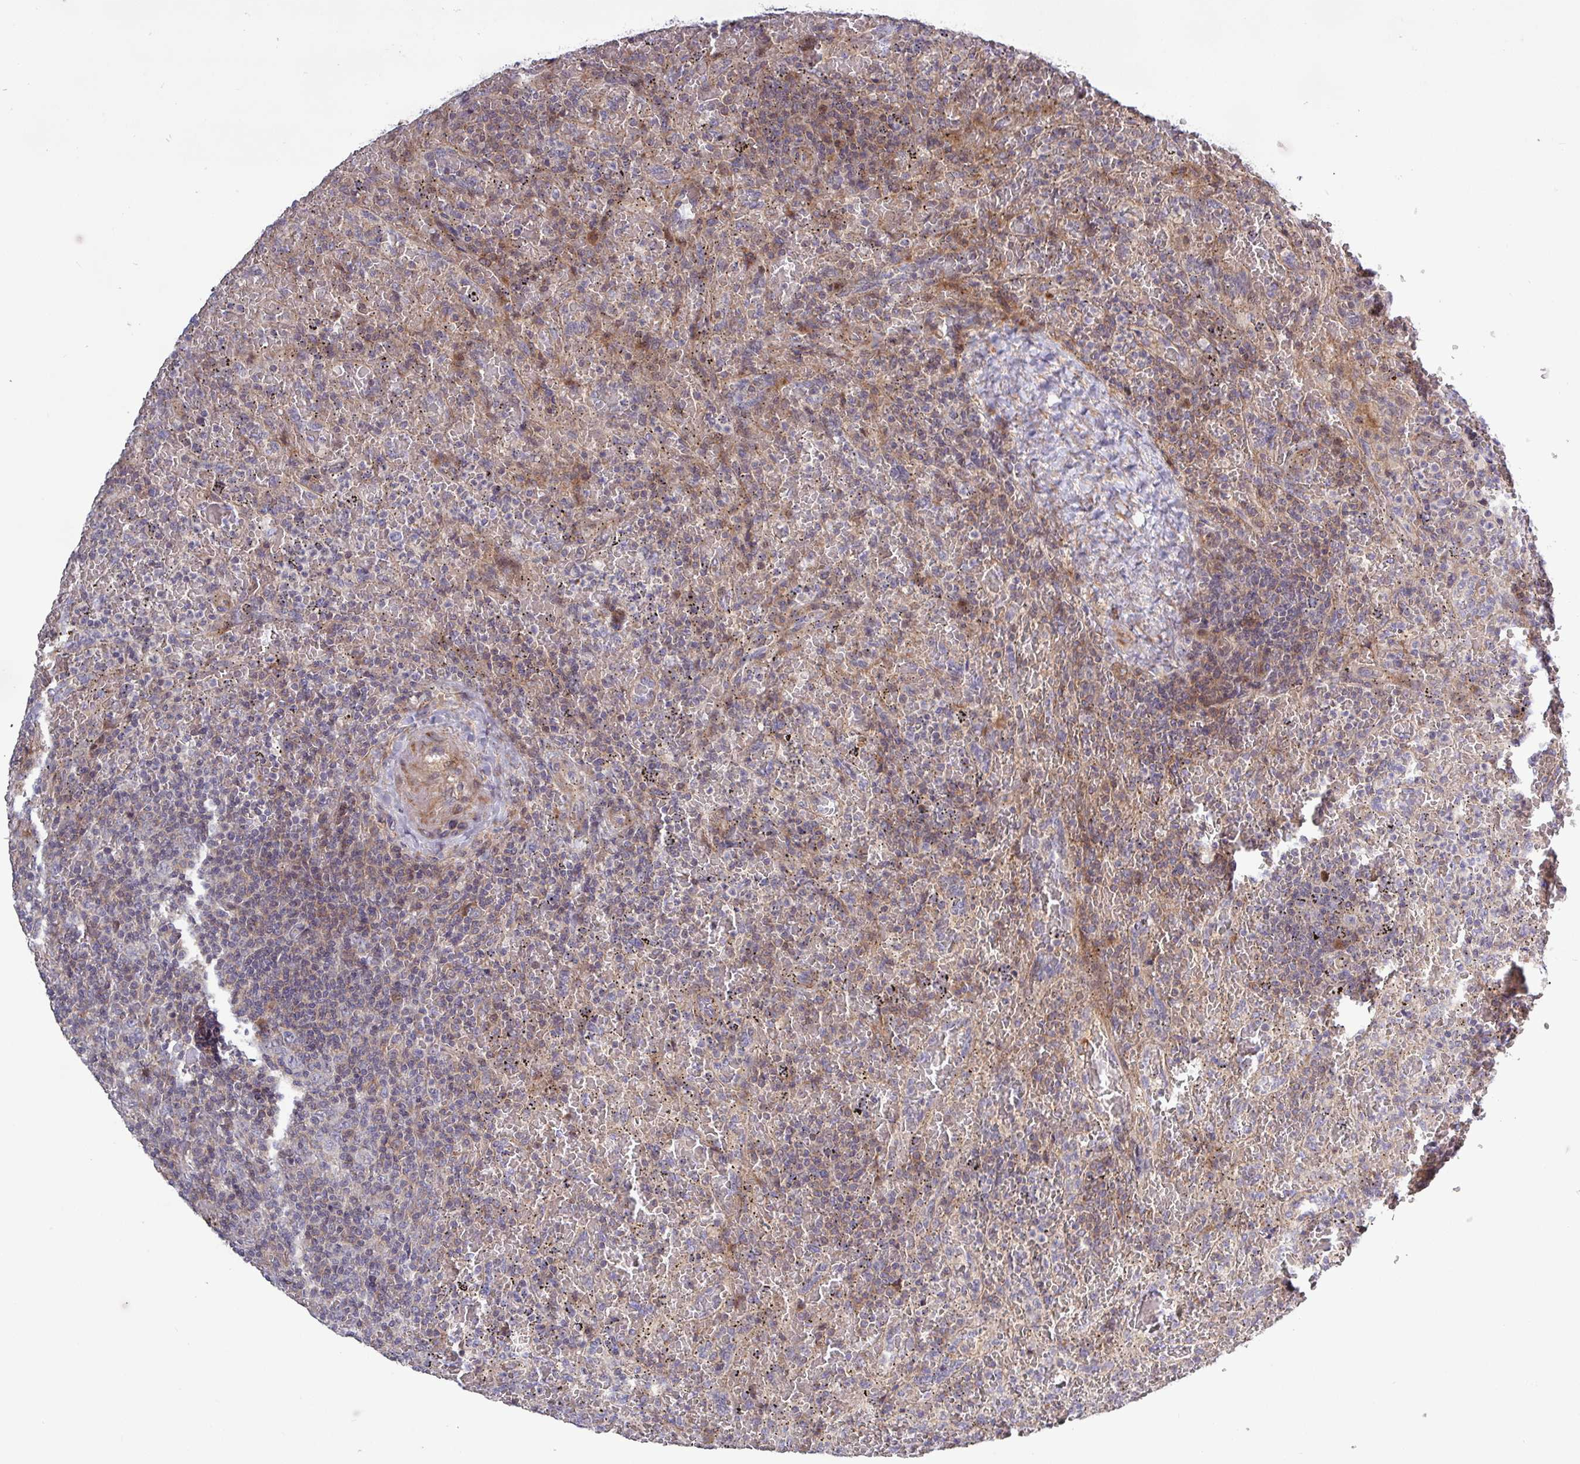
{"staining": {"intensity": "weak", "quantity": "25%-75%", "location": "cytoplasmic/membranous"}, "tissue": "lymphoma", "cell_type": "Tumor cells", "image_type": "cancer", "snomed": [{"axis": "morphology", "description": "Malignant lymphoma, non-Hodgkin's type, Low grade"}, {"axis": "topography", "description": "Spleen"}], "caption": "Immunohistochemical staining of human lymphoma demonstrates weak cytoplasmic/membranous protein expression in approximately 25%-75% of tumor cells.", "gene": "TNFSF12", "patient": {"sex": "female", "age": 64}}